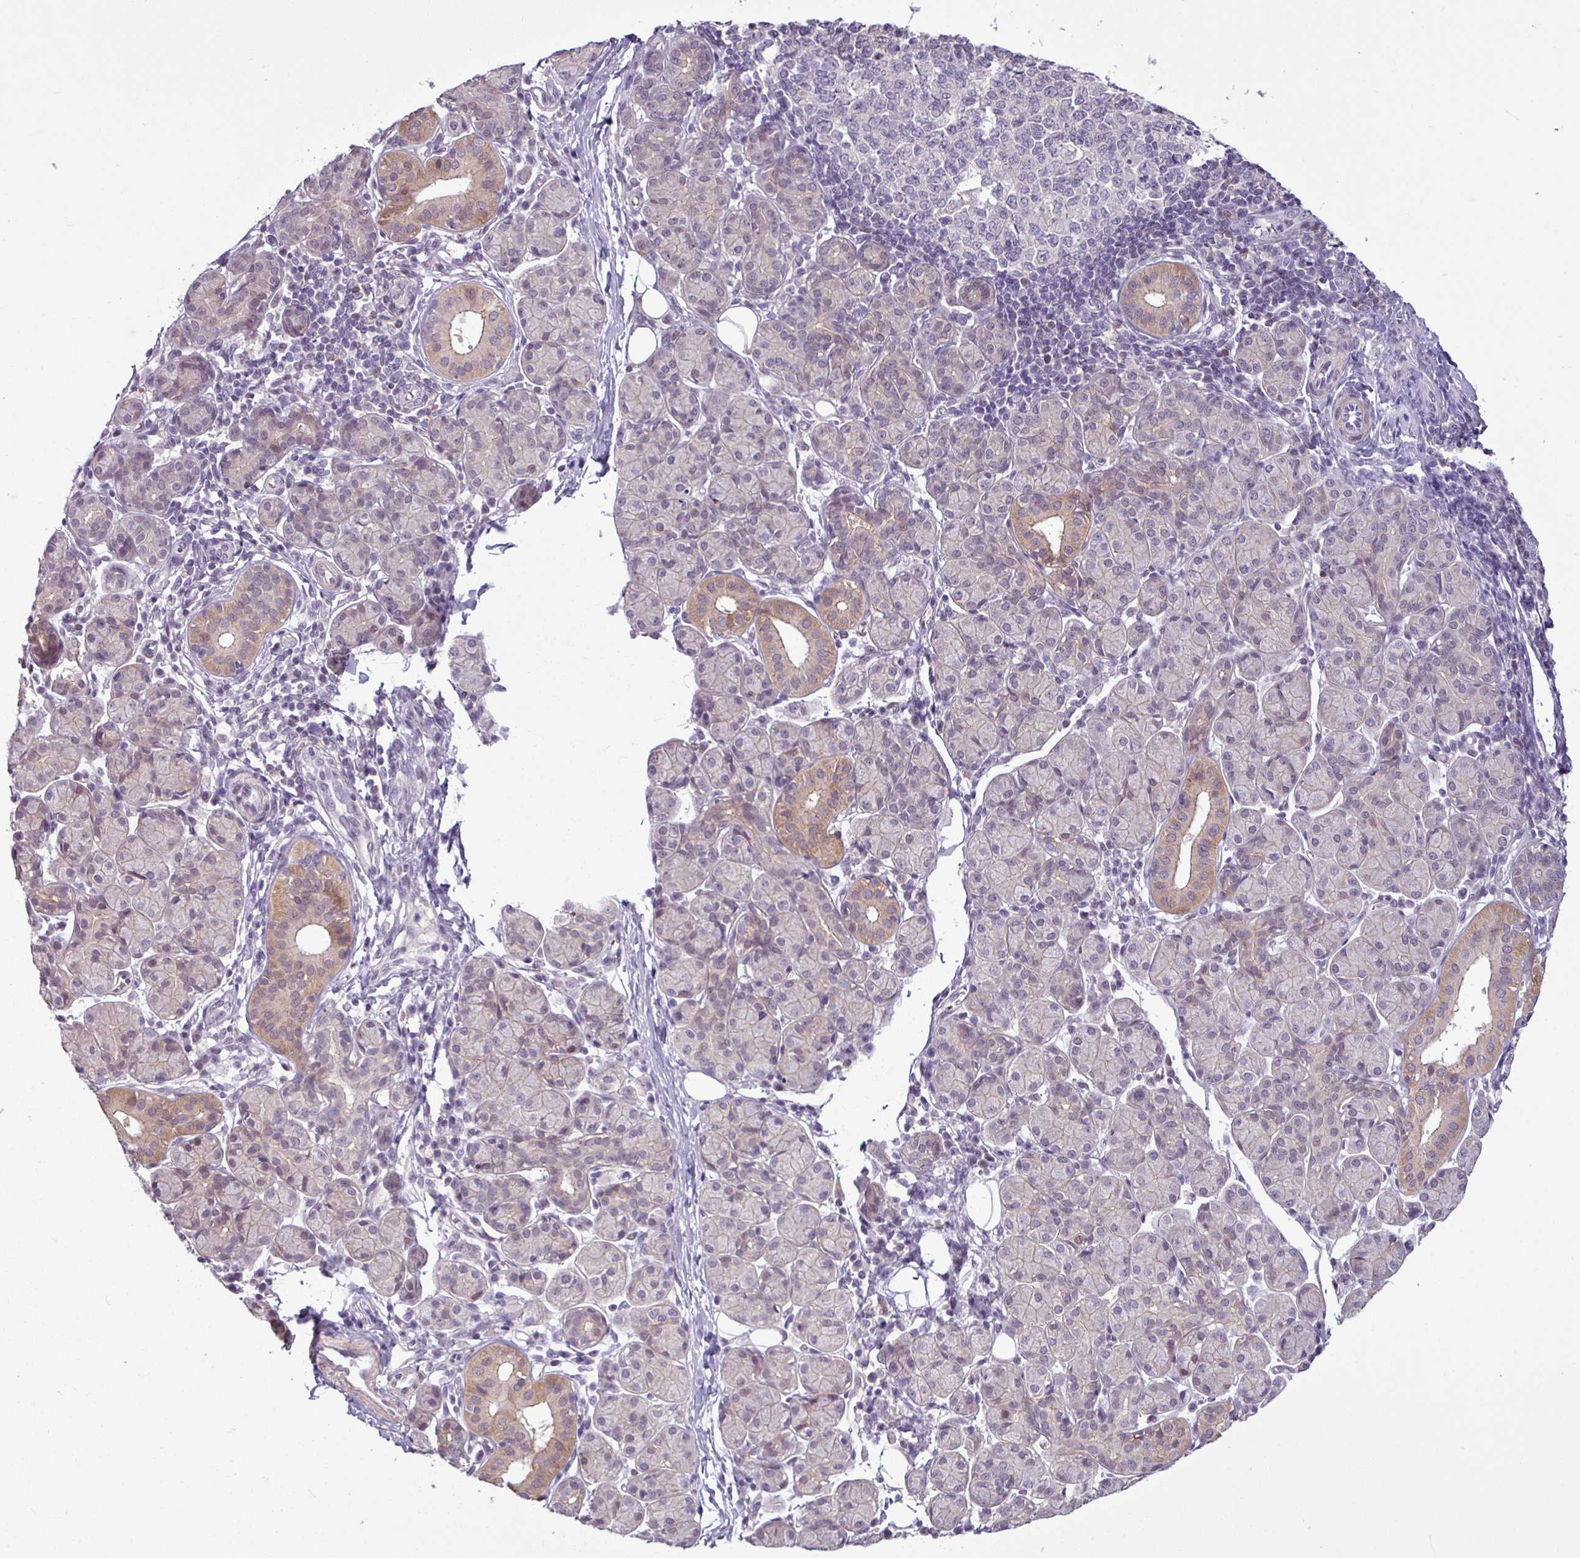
{"staining": {"intensity": "weak", "quantity": "25%-75%", "location": "cytoplasmic/membranous"}, "tissue": "salivary gland", "cell_type": "Glandular cells", "image_type": "normal", "snomed": [{"axis": "morphology", "description": "Normal tissue, NOS"}, {"axis": "morphology", "description": "Inflammation, NOS"}, {"axis": "topography", "description": "Lymph node"}, {"axis": "topography", "description": "Salivary gland"}], "caption": "Protein expression analysis of unremarkable salivary gland demonstrates weak cytoplasmic/membranous positivity in about 25%-75% of glandular cells.", "gene": "PNMA6A", "patient": {"sex": "male", "age": 3}}